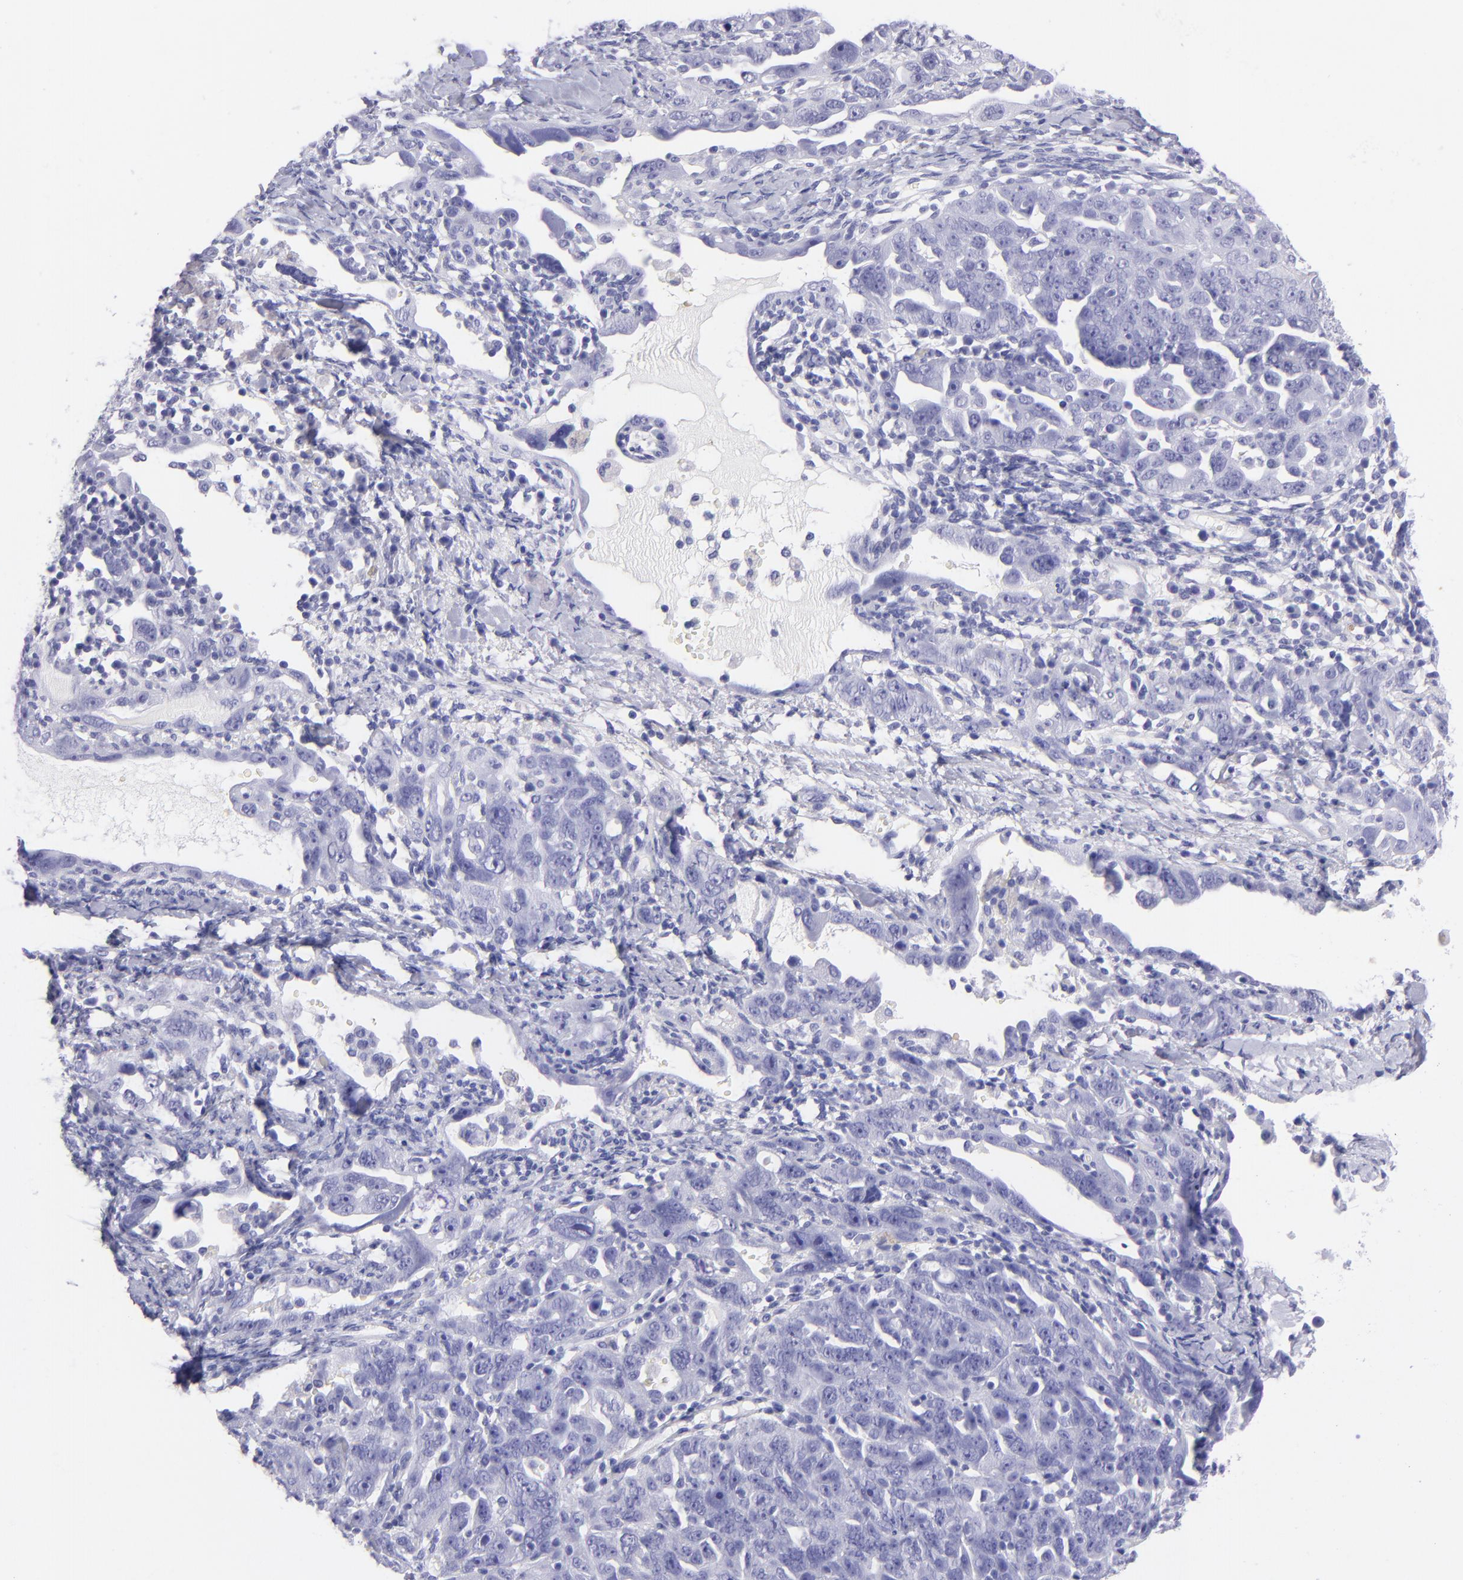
{"staining": {"intensity": "negative", "quantity": "none", "location": "none"}, "tissue": "ovarian cancer", "cell_type": "Tumor cells", "image_type": "cancer", "snomed": [{"axis": "morphology", "description": "Cystadenocarcinoma, serous, NOS"}, {"axis": "topography", "description": "Ovary"}], "caption": "High power microscopy photomicrograph of an immunohistochemistry (IHC) image of ovarian cancer, revealing no significant staining in tumor cells.", "gene": "PIP", "patient": {"sex": "female", "age": 66}}